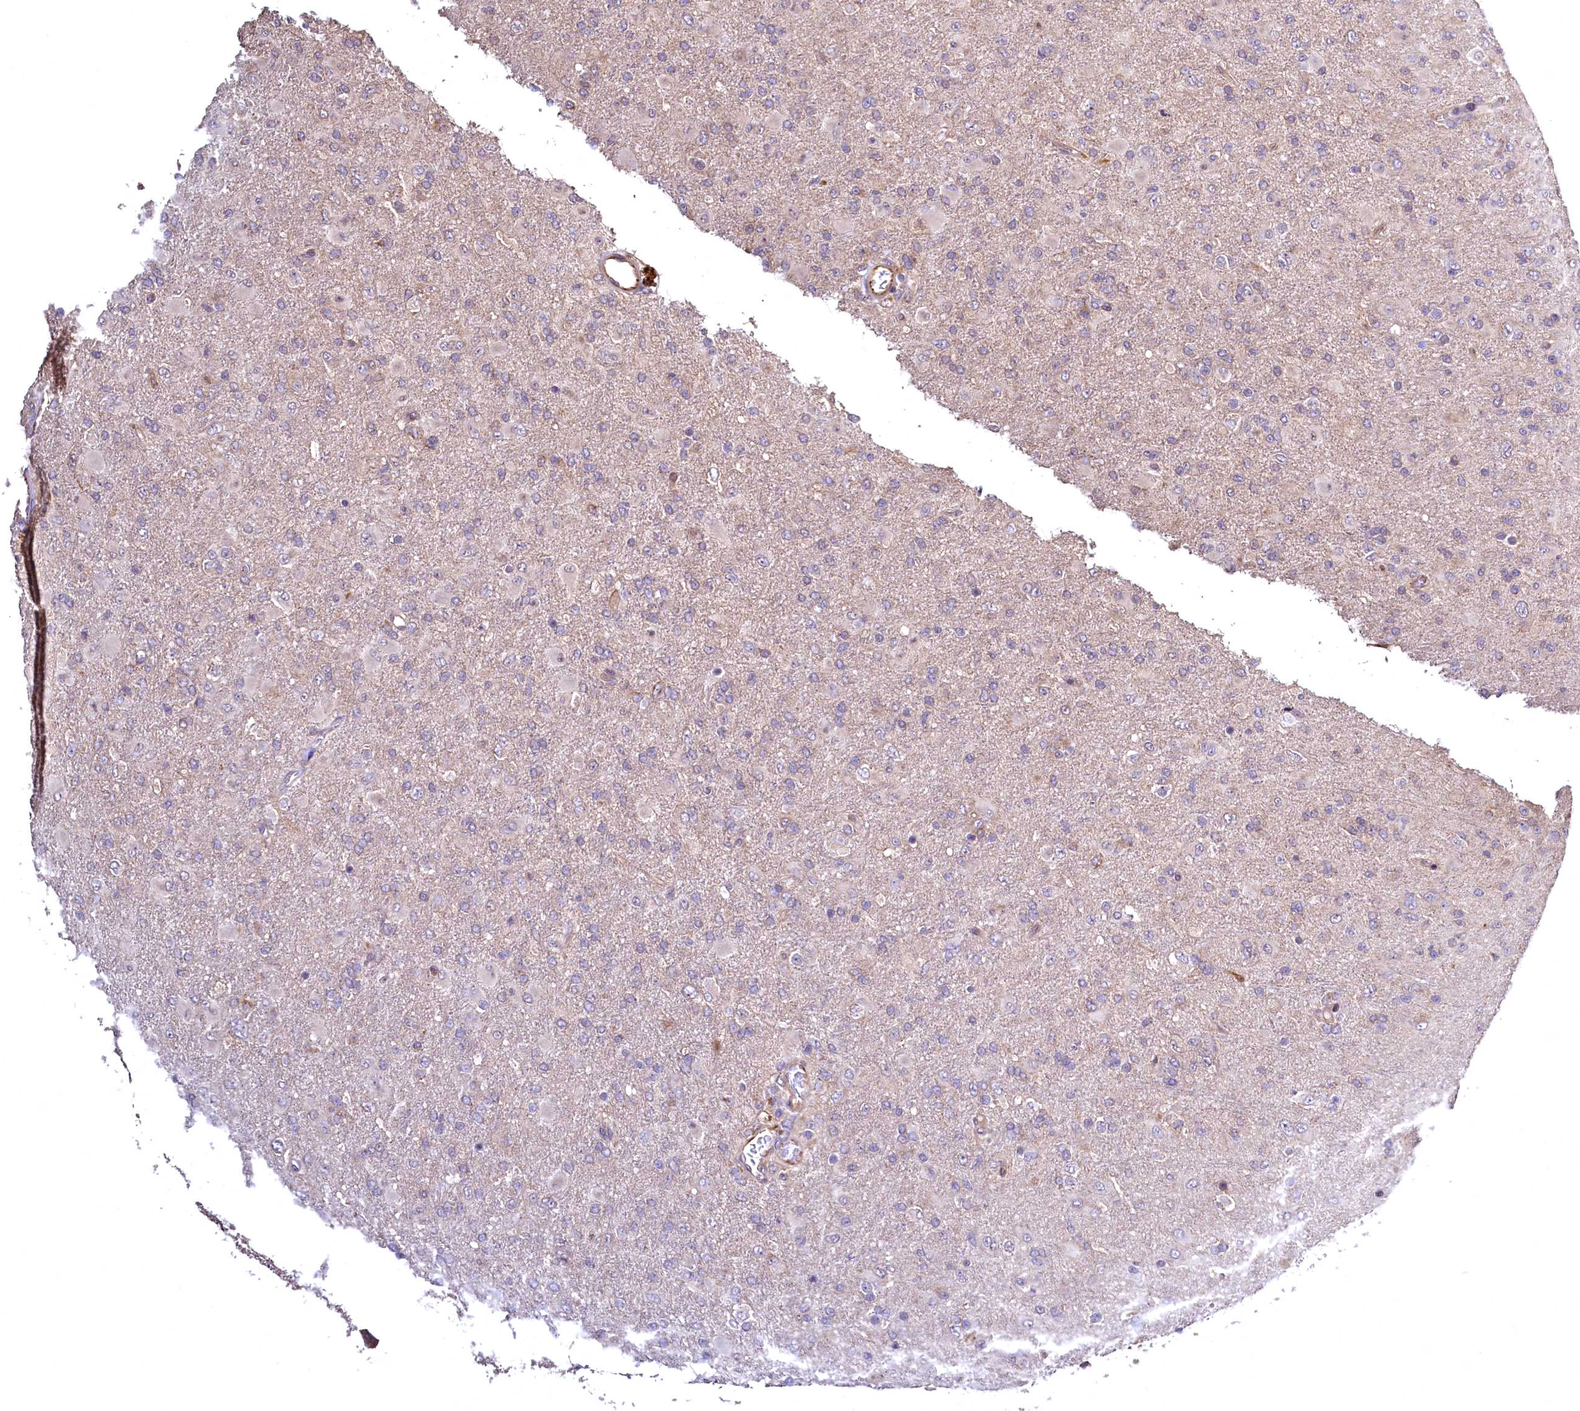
{"staining": {"intensity": "negative", "quantity": "none", "location": "none"}, "tissue": "glioma", "cell_type": "Tumor cells", "image_type": "cancer", "snomed": [{"axis": "morphology", "description": "Glioma, malignant, Low grade"}, {"axis": "topography", "description": "Brain"}], "caption": "The photomicrograph shows no staining of tumor cells in malignant glioma (low-grade).", "gene": "TBCEL", "patient": {"sex": "male", "age": 65}}